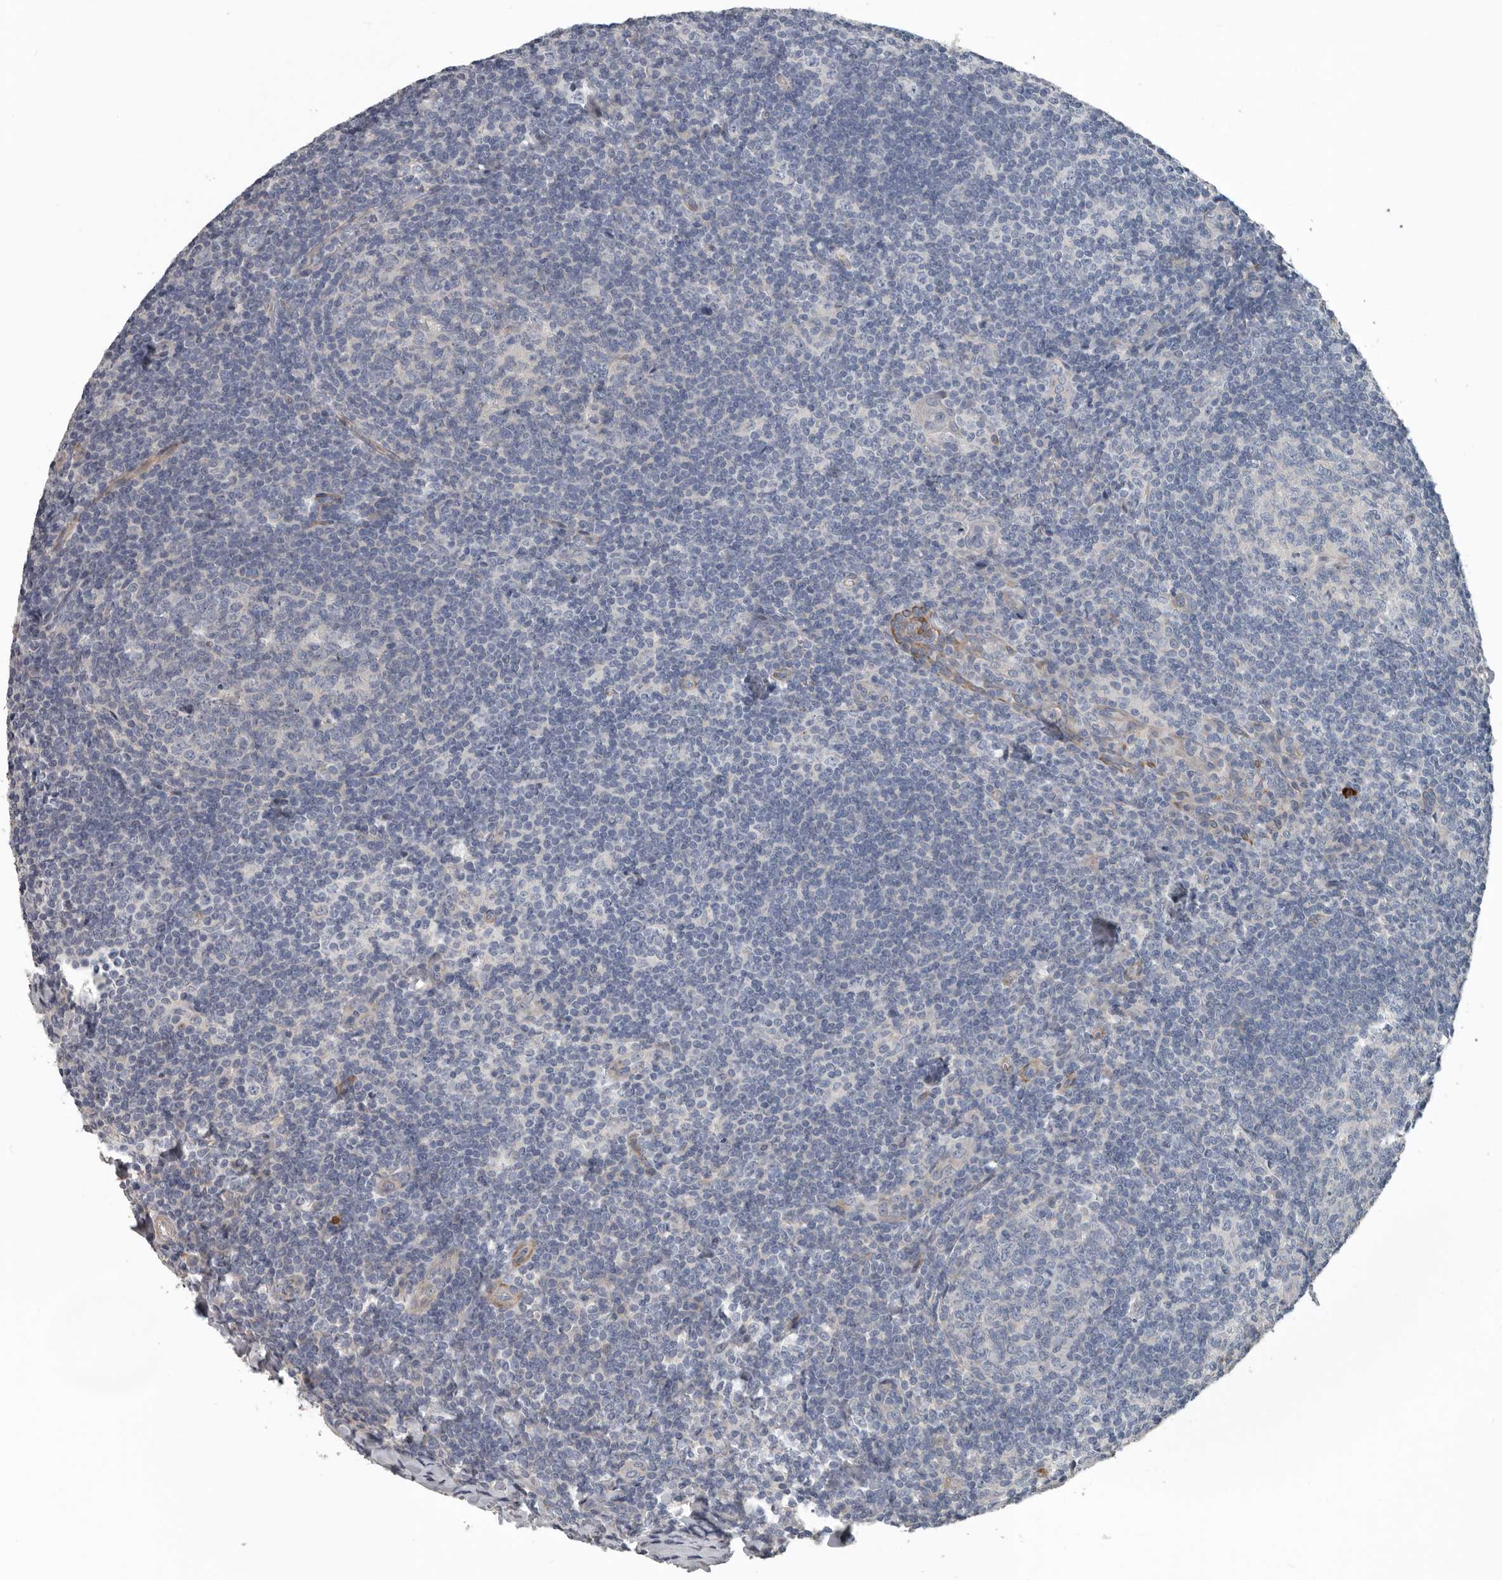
{"staining": {"intensity": "negative", "quantity": "none", "location": "none"}, "tissue": "tonsil", "cell_type": "Germinal center cells", "image_type": "normal", "snomed": [{"axis": "morphology", "description": "Normal tissue, NOS"}, {"axis": "topography", "description": "Tonsil"}], "caption": "IHC photomicrograph of normal tonsil: tonsil stained with DAB demonstrates no significant protein positivity in germinal center cells.", "gene": "DPY19L4", "patient": {"sex": "male", "age": 37}}